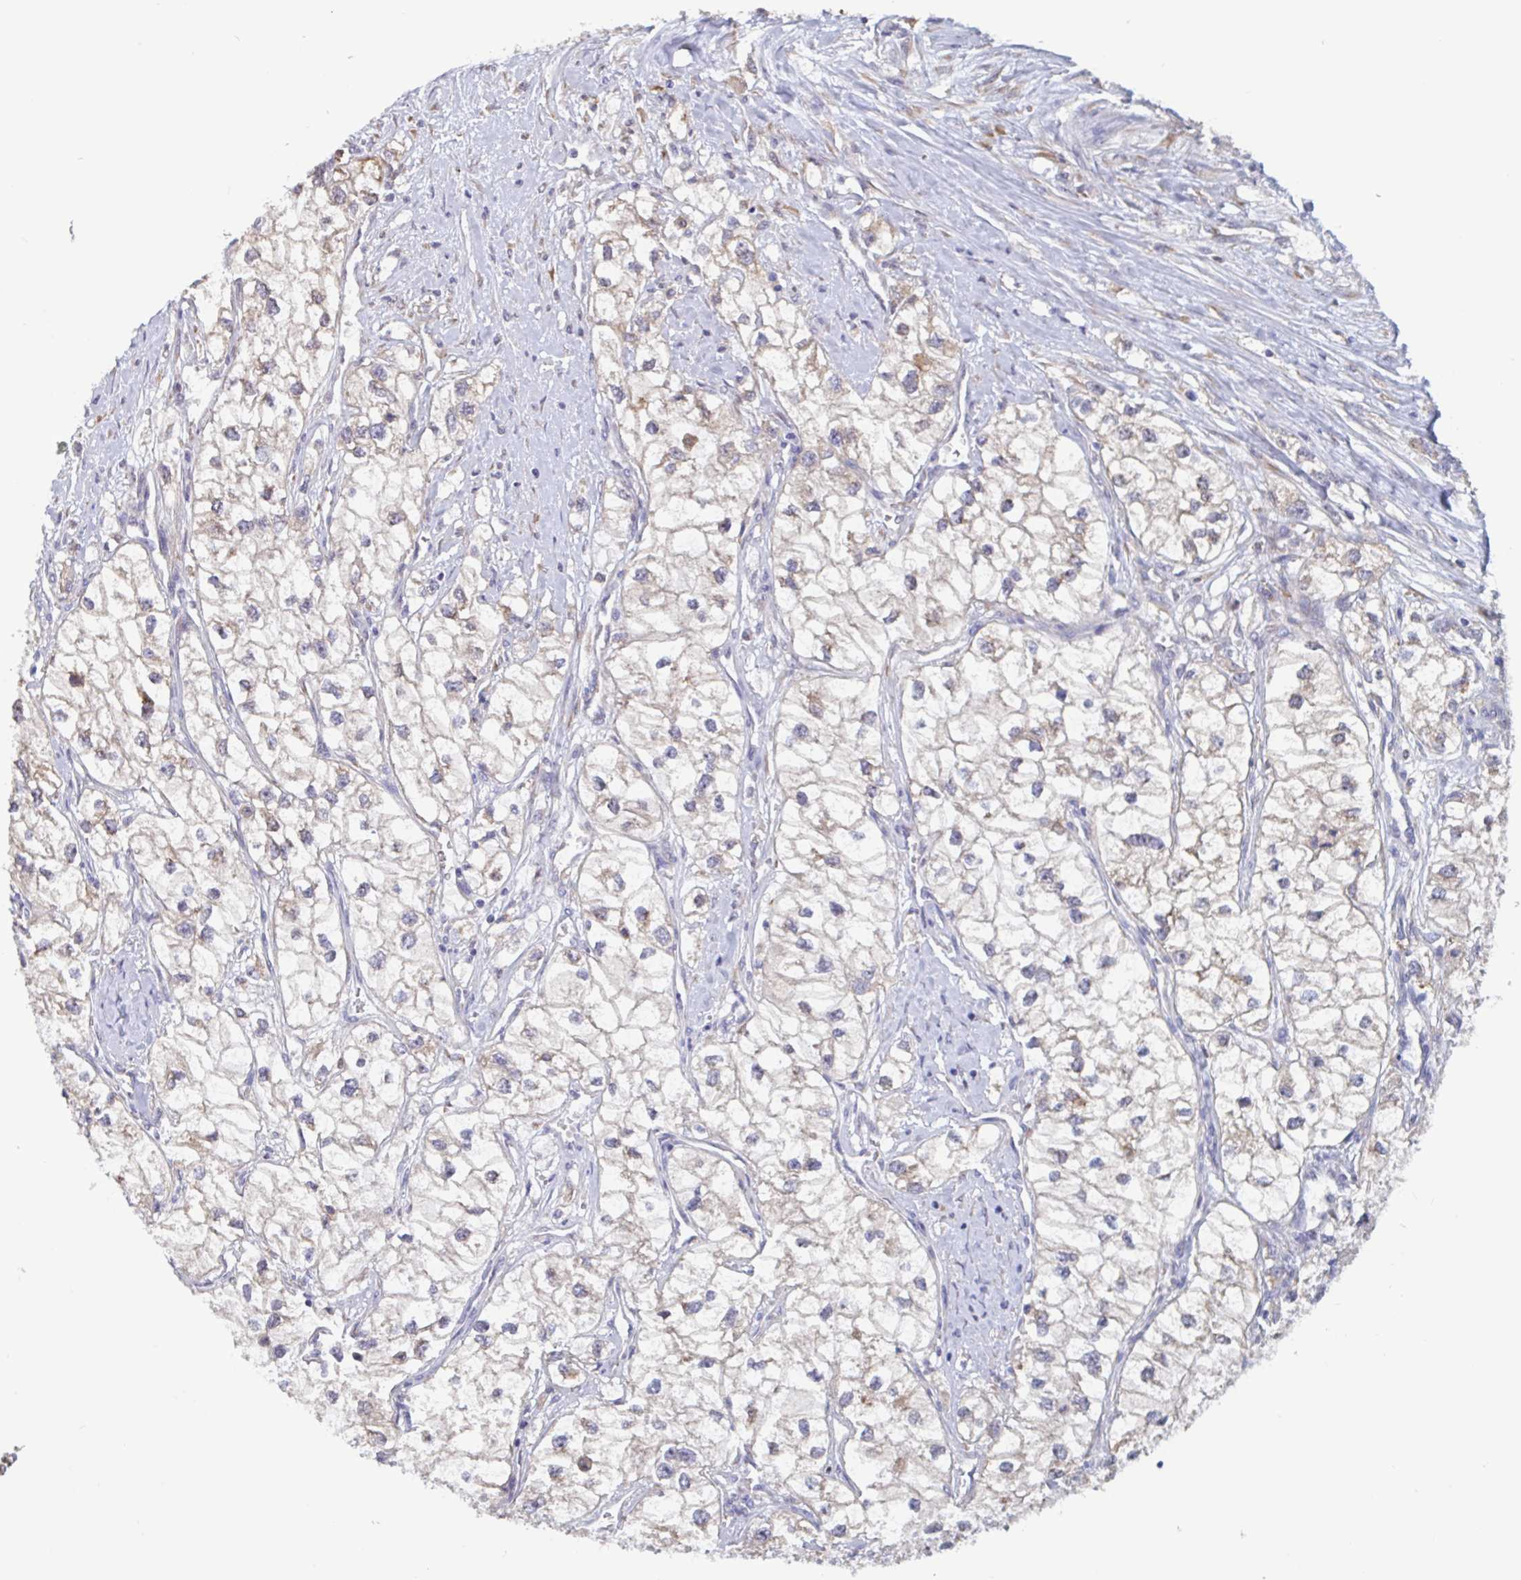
{"staining": {"intensity": "moderate", "quantity": "25%-75%", "location": "cytoplasmic/membranous"}, "tissue": "renal cancer", "cell_type": "Tumor cells", "image_type": "cancer", "snomed": [{"axis": "morphology", "description": "Adenocarcinoma, NOS"}, {"axis": "topography", "description": "Kidney"}], "caption": "Protein analysis of renal adenocarcinoma tissue reveals moderate cytoplasmic/membranous positivity in approximately 25%-75% of tumor cells. The staining was performed using DAB (3,3'-diaminobenzidine), with brown indicating positive protein expression. Nuclei are stained blue with hematoxylin.", "gene": "SNX8", "patient": {"sex": "male", "age": 59}}